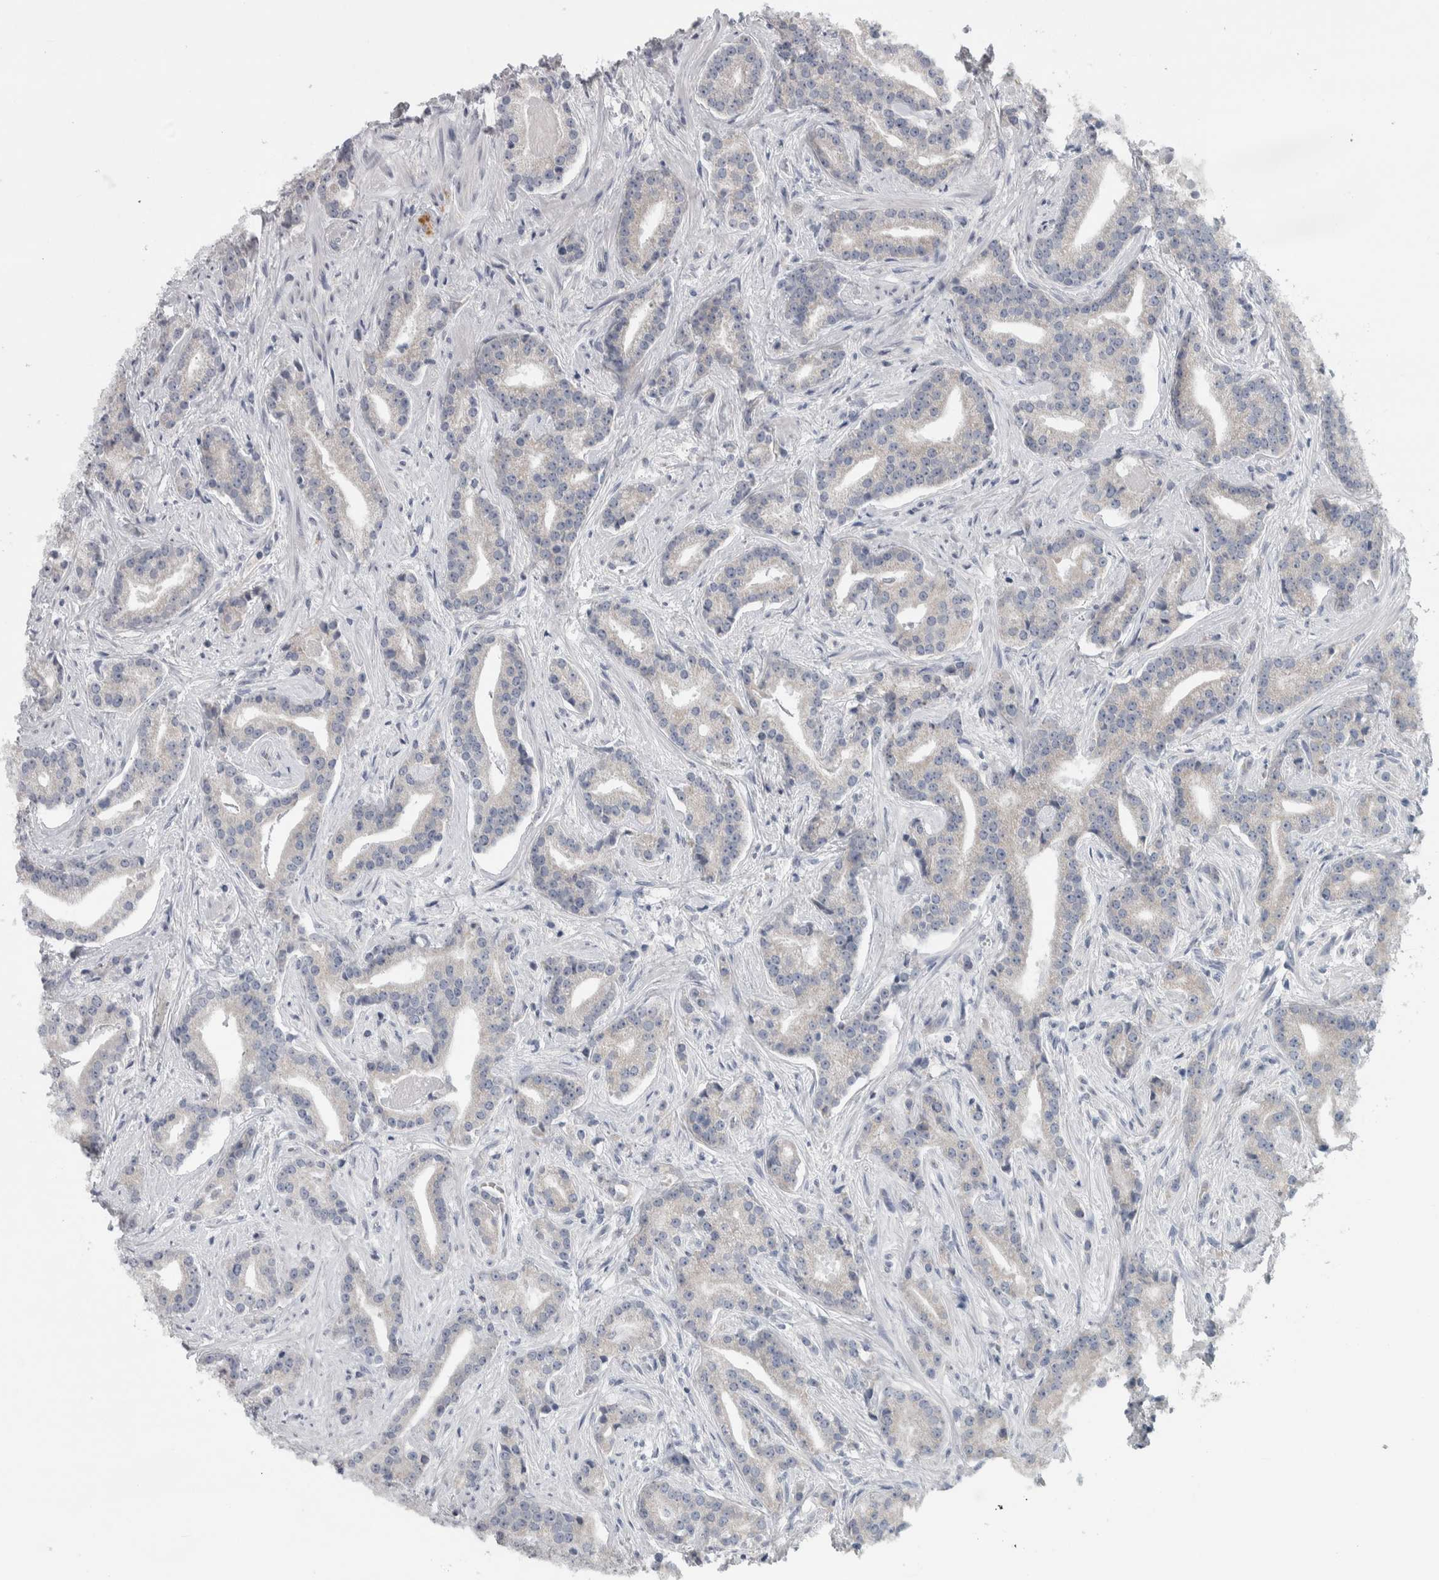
{"staining": {"intensity": "negative", "quantity": "none", "location": "none"}, "tissue": "prostate cancer", "cell_type": "Tumor cells", "image_type": "cancer", "snomed": [{"axis": "morphology", "description": "Adenocarcinoma, Low grade"}, {"axis": "topography", "description": "Prostate"}], "caption": "Immunohistochemistry (IHC) of prostate cancer (low-grade adenocarcinoma) demonstrates no expression in tumor cells.", "gene": "SRP68", "patient": {"sex": "male", "age": 67}}